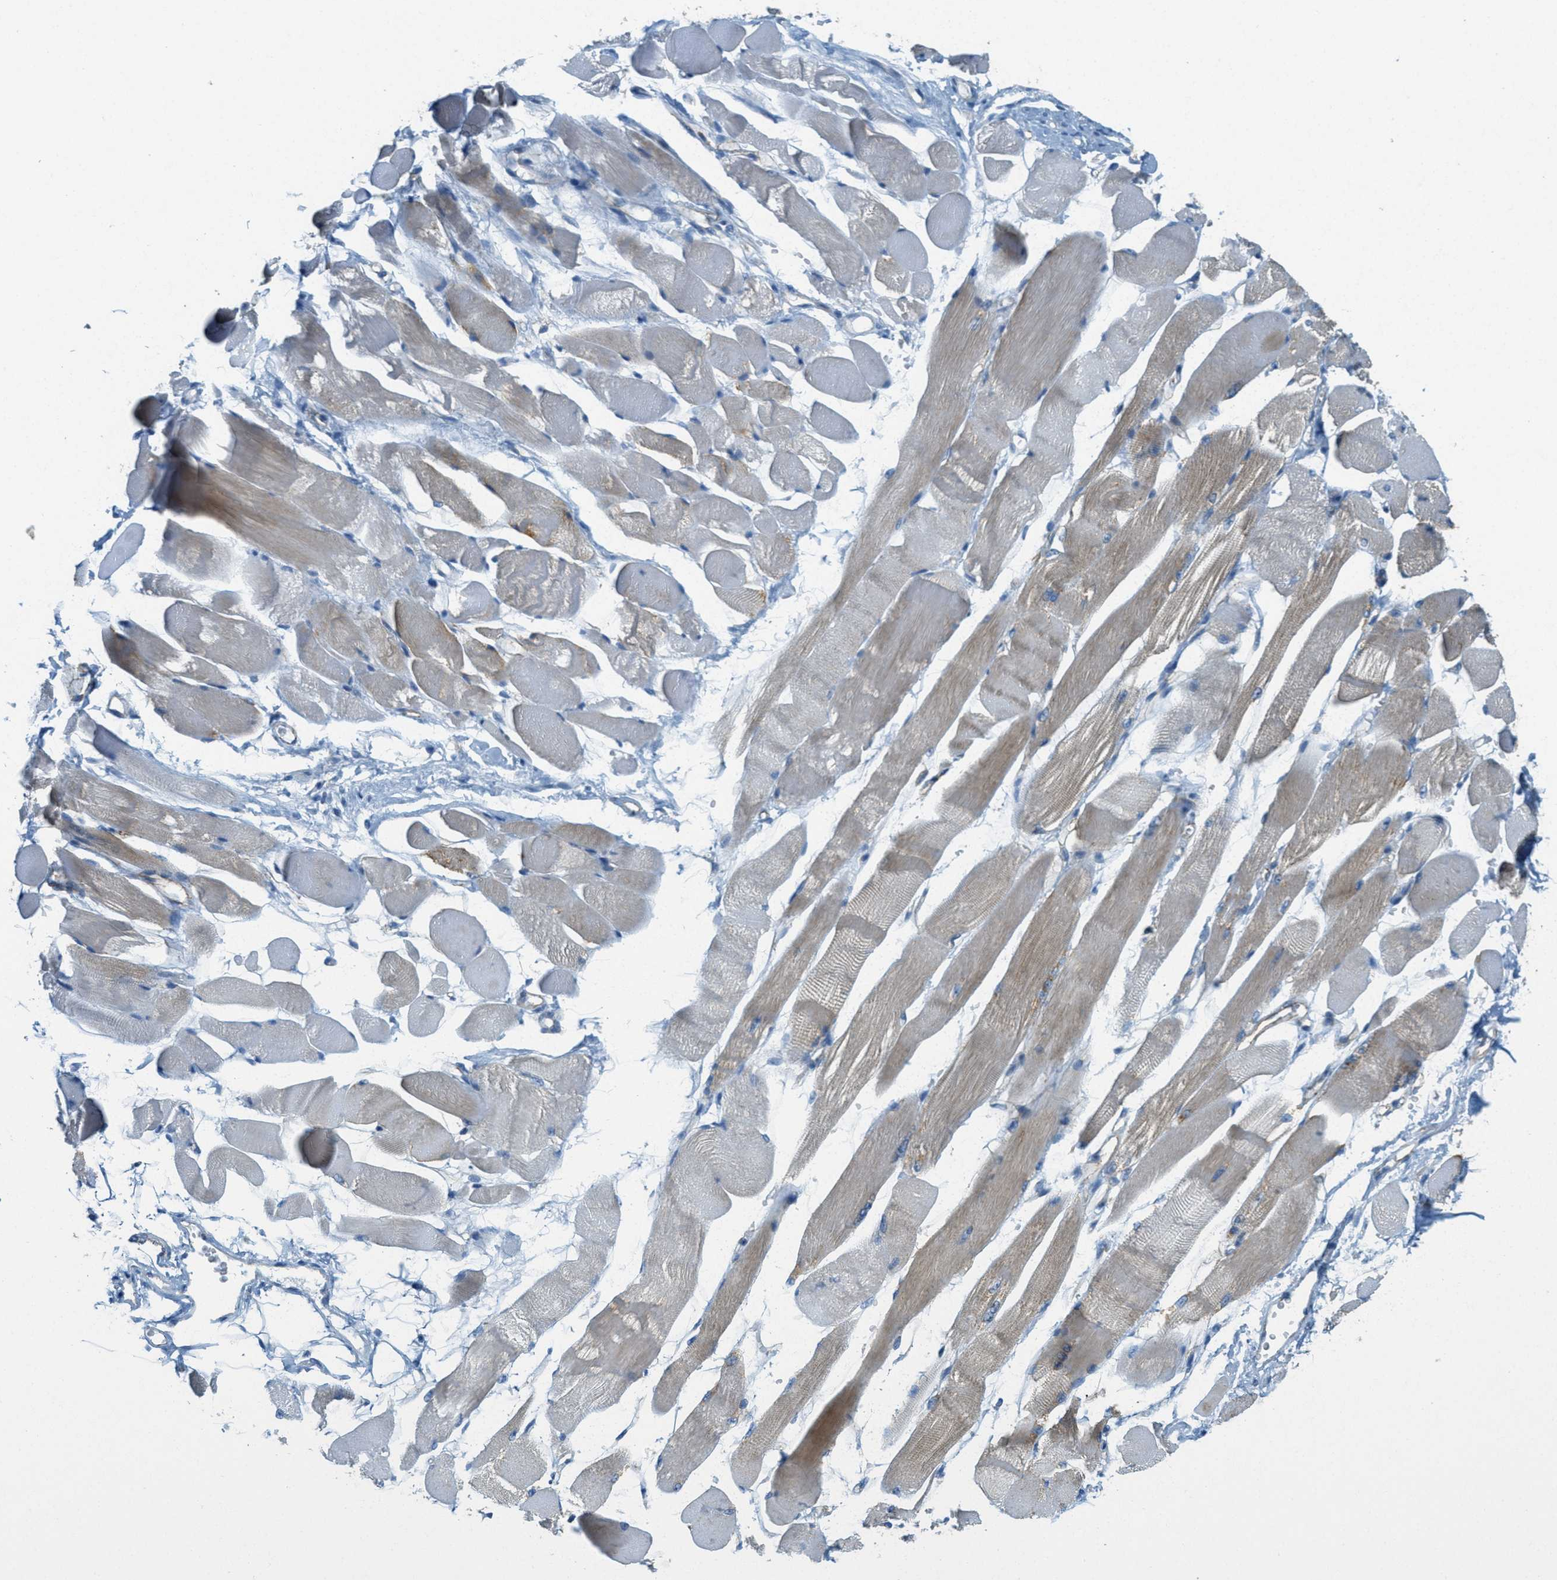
{"staining": {"intensity": "weak", "quantity": "<25%", "location": "cytoplasmic/membranous"}, "tissue": "skeletal muscle", "cell_type": "Myocytes", "image_type": "normal", "snomed": [{"axis": "morphology", "description": "Normal tissue, NOS"}, {"axis": "topography", "description": "Skeletal muscle"}, {"axis": "topography", "description": "Peripheral nerve tissue"}], "caption": "The immunohistochemistry image has no significant staining in myocytes of skeletal muscle. (DAB immunohistochemistry, high magnification).", "gene": "JCAD", "patient": {"sex": "female", "age": 84}}